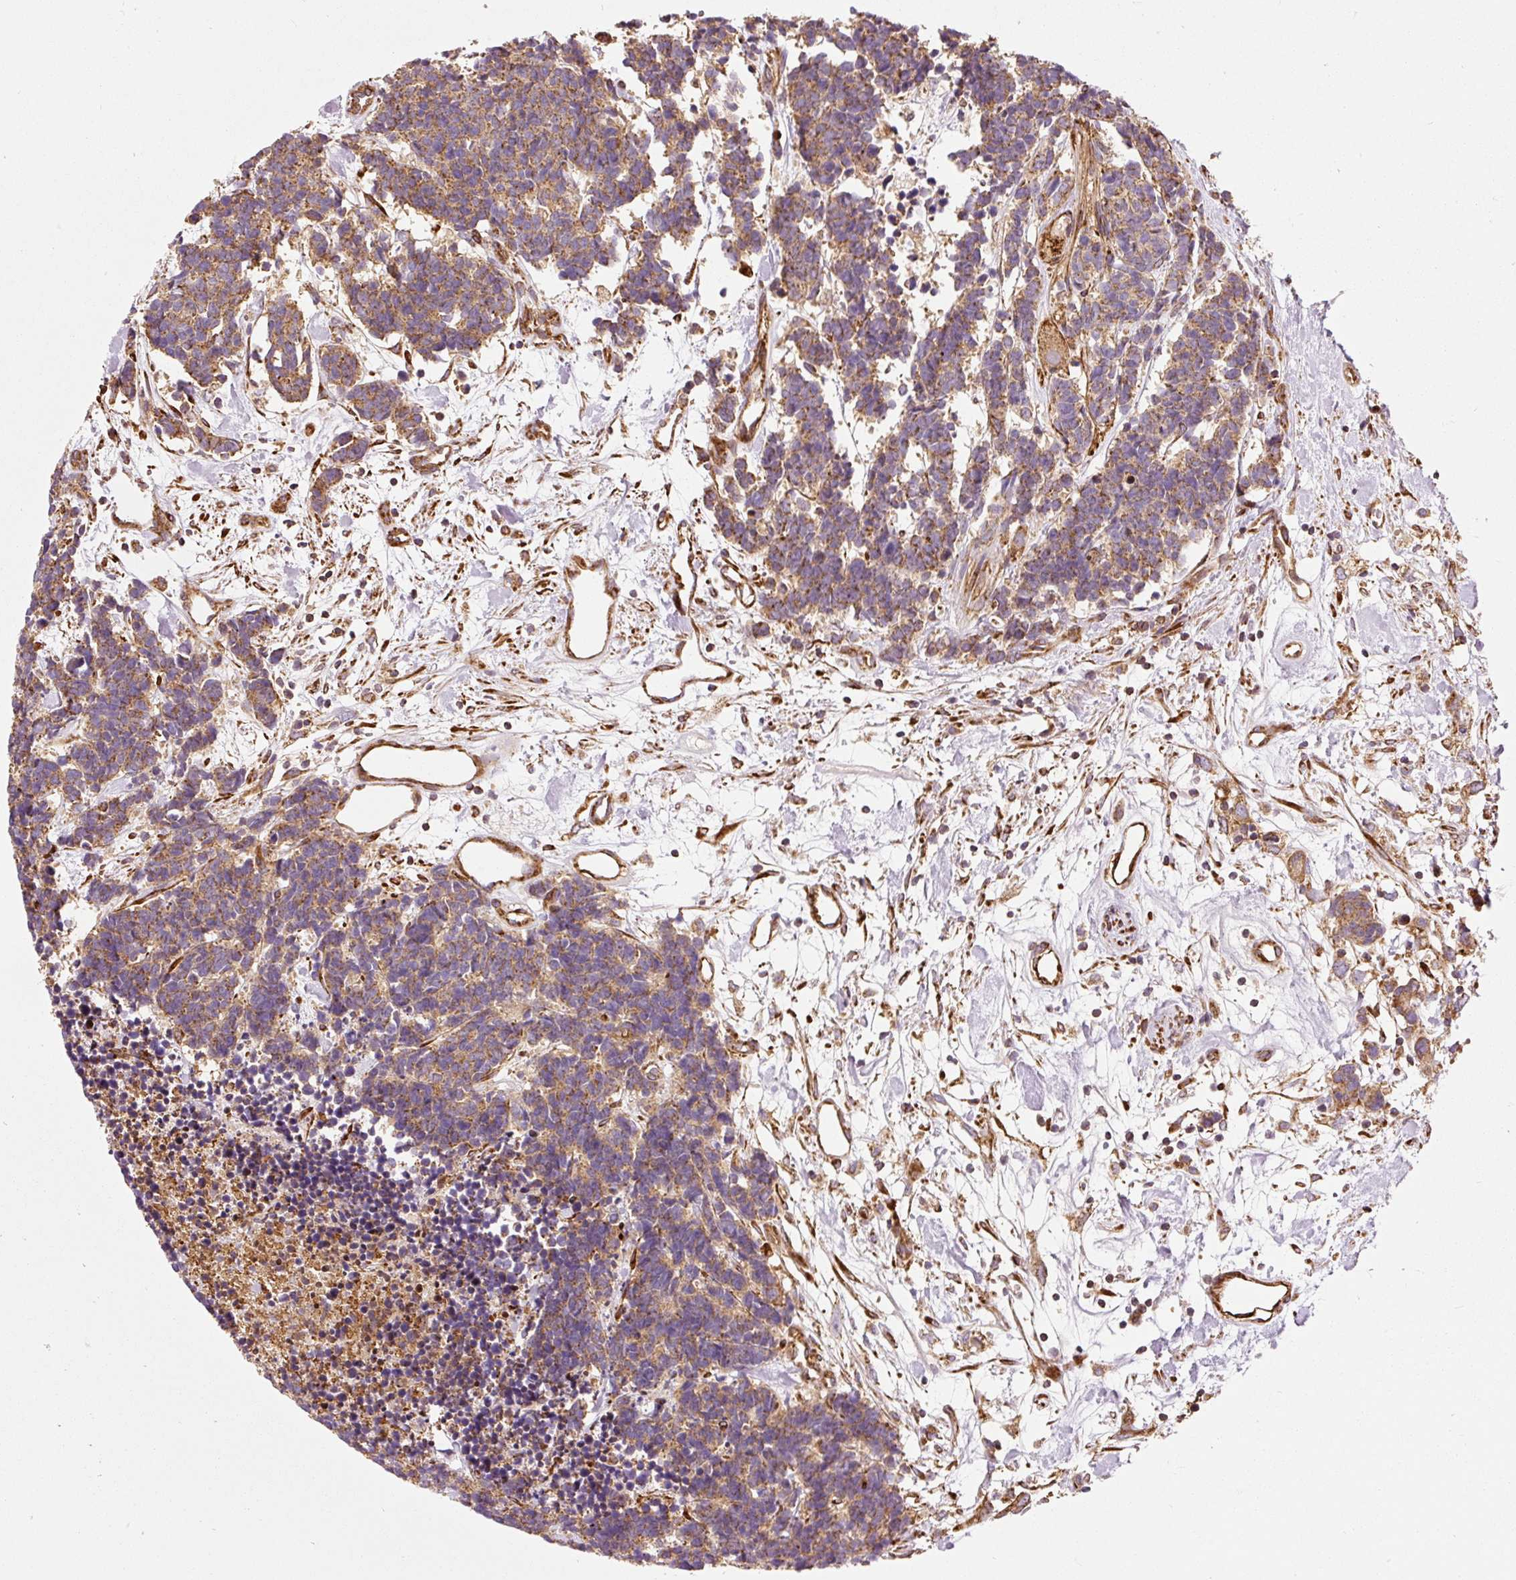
{"staining": {"intensity": "moderate", "quantity": ">75%", "location": "cytoplasmic/membranous"}, "tissue": "carcinoid", "cell_type": "Tumor cells", "image_type": "cancer", "snomed": [{"axis": "morphology", "description": "Carcinoma, NOS"}, {"axis": "morphology", "description": "Carcinoid, malignant, NOS"}, {"axis": "topography", "description": "Urinary bladder"}], "caption": "Brown immunohistochemical staining in carcinoid exhibits moderate cytoplasmic/membranous staining in about >75% of tumor cells.", "gene": "ISCU", "patient": {"sex": "male", "age": 57}}